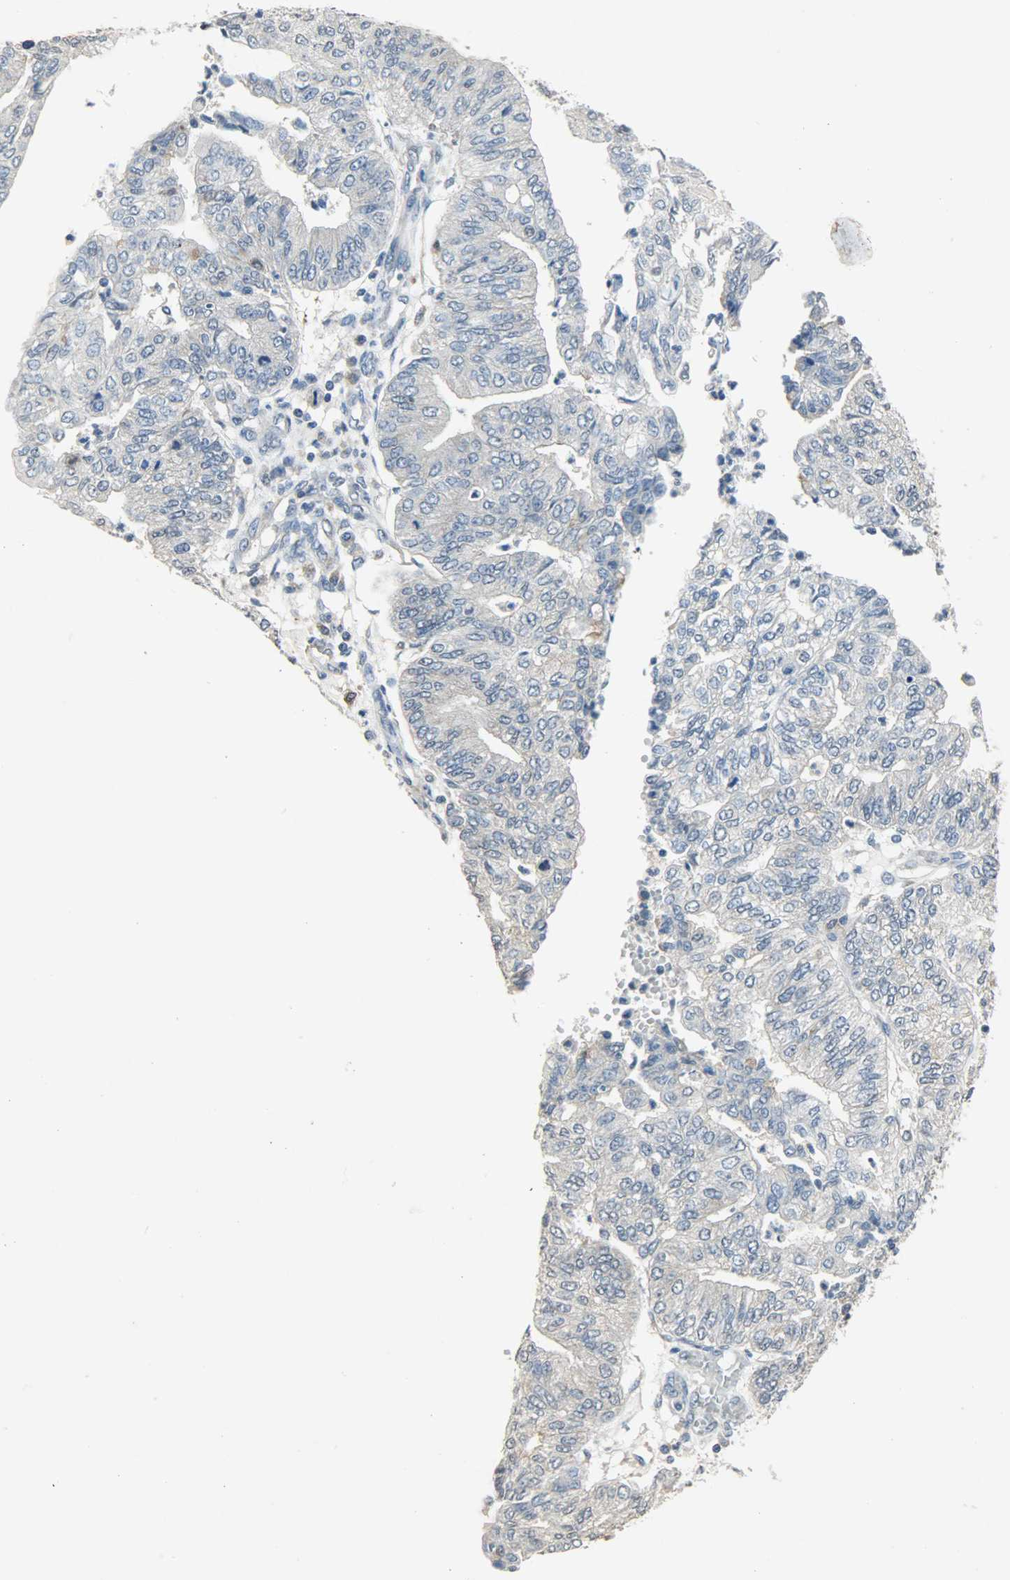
{"staining": {"intensity": "negative", "quantity": "none", "location": "none"}, "tissue": "endometrial cancer", "cell_type": "Tumor cells", "image_type": "cancer", "snomed": [{"axis": "morphology", "description": "Adenocarcinoma, NOS"}, {"axis": "topography", "description": "Endometrium"}], "caption": "The micrograph shows no staining of tumor cells in adenocarcinoma (endometrial).", "gene": "TRIM21", "patient": {"sex": "female", "age": 59}}